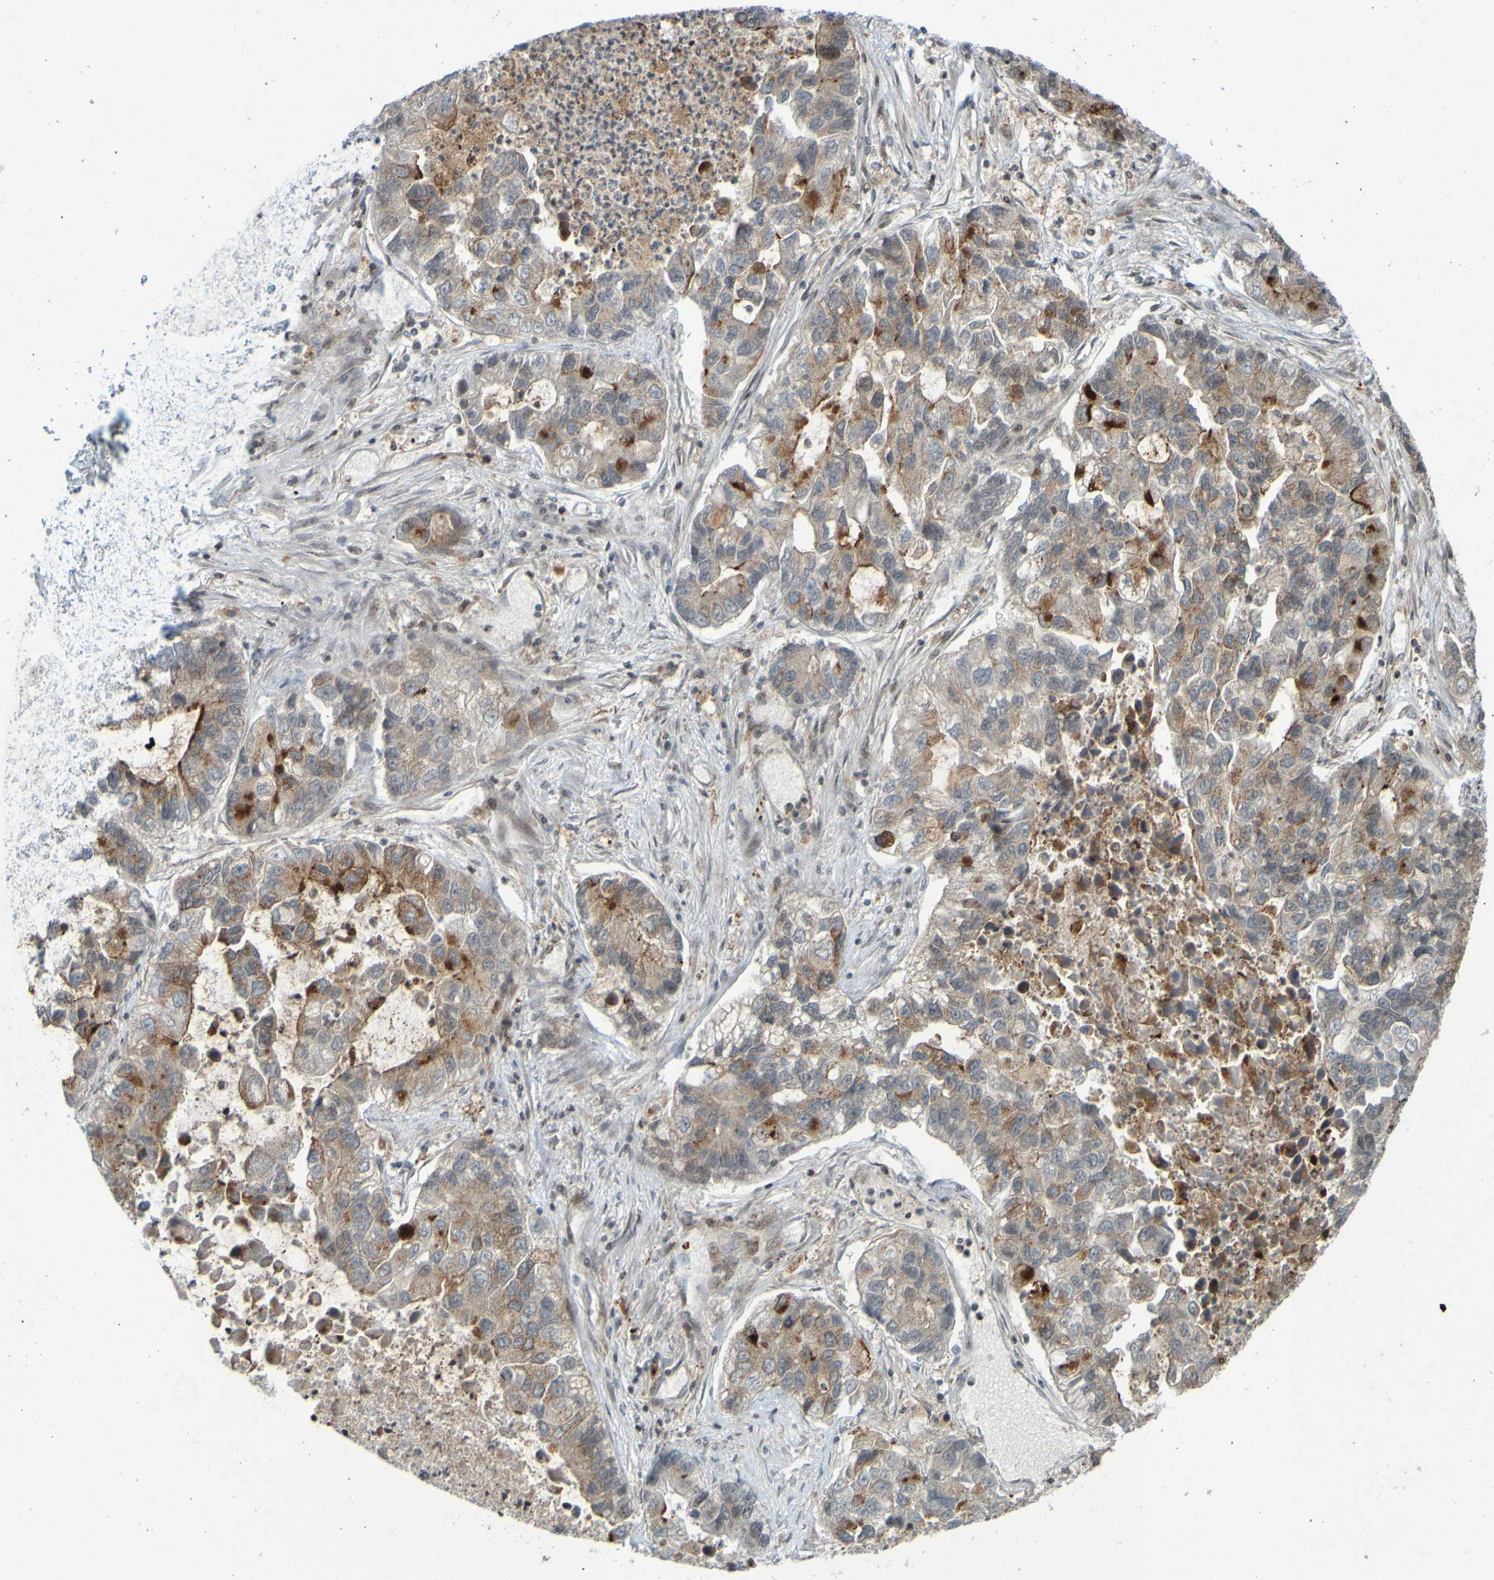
{"staining": {"intensity": "moderate", "quantity": "25%-75%", "location": "cytoplasmic/membranous"}, "tissue": "lung cancer", "cell_type": "Tumor cells", "image_type": "cancer", "snomed": [{"axis": "morphology", "description": "Adenocarcinoma, NOS"}, {"axis": "topography", "description": "Lung"}], "caption": "Immunohistochemical staining of human lung cancer demonstrates medium levels of moderate cytoplasmic/membranous positivity in about 25%-75% of tumor cells.", "gene": "GUCY1A1", "patient": {"sex": "female", "age": 51}}